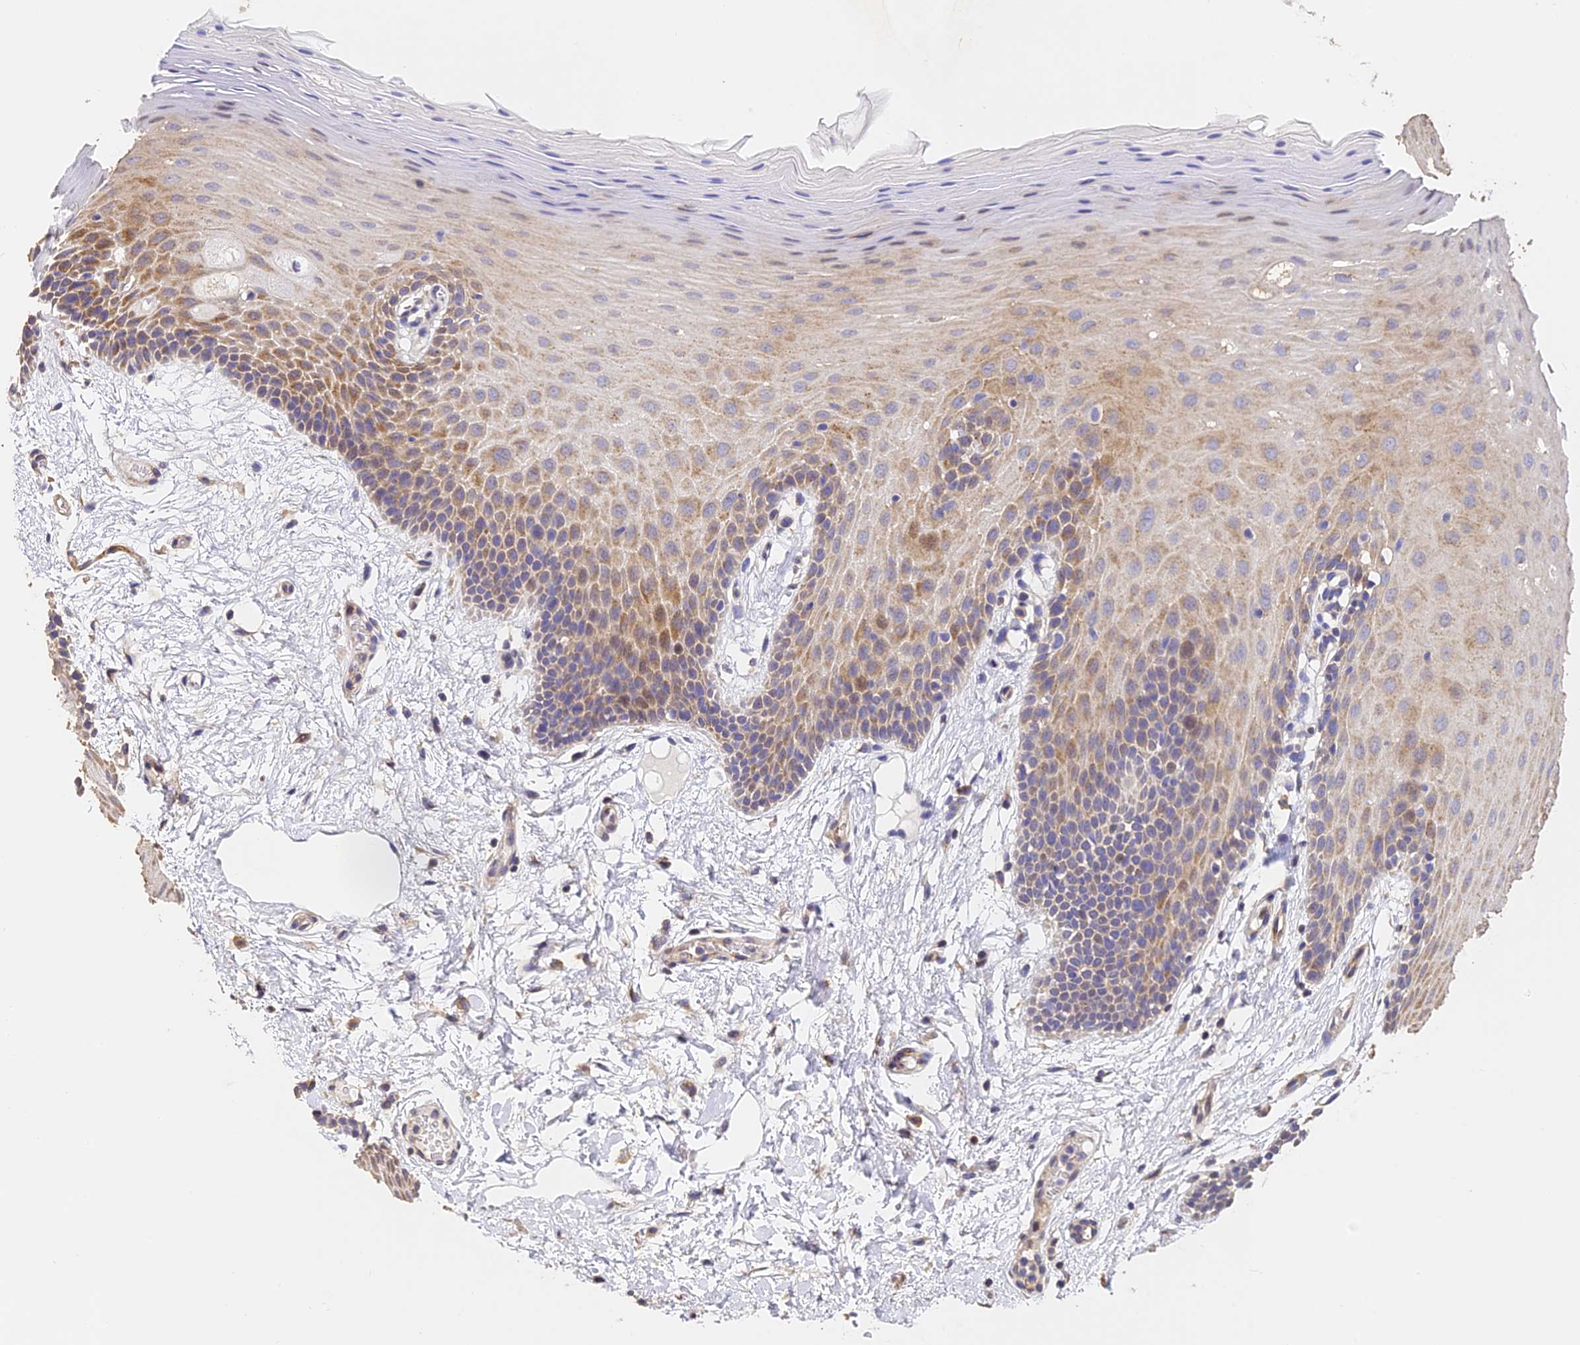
{"staining": {"intensity": "moderate", "quantity": "<25%", "location": "cytoplasmic/membranous"}, "tissue": "oral mucosa", "cell_type": "Squamous epithelial cells", "image_type": "normal", "snomed": [{"axis": "morphology", "description": "Normal tissue, NOS"}, {"axis": "topography", "description": "Oral tissue"}, {"axis": "topography", "description": "Tounge, NOS"}], "caption": "This histopathology image exhibits immunohistochemistry staining of unremarkable human oral mucosa, with low moderate cytoplasmic/membranous positivity in approximately <25% of squamous epithelial cells.", "gene": "SLC11A1", "patient": {"sex": "male", "age": 47}}